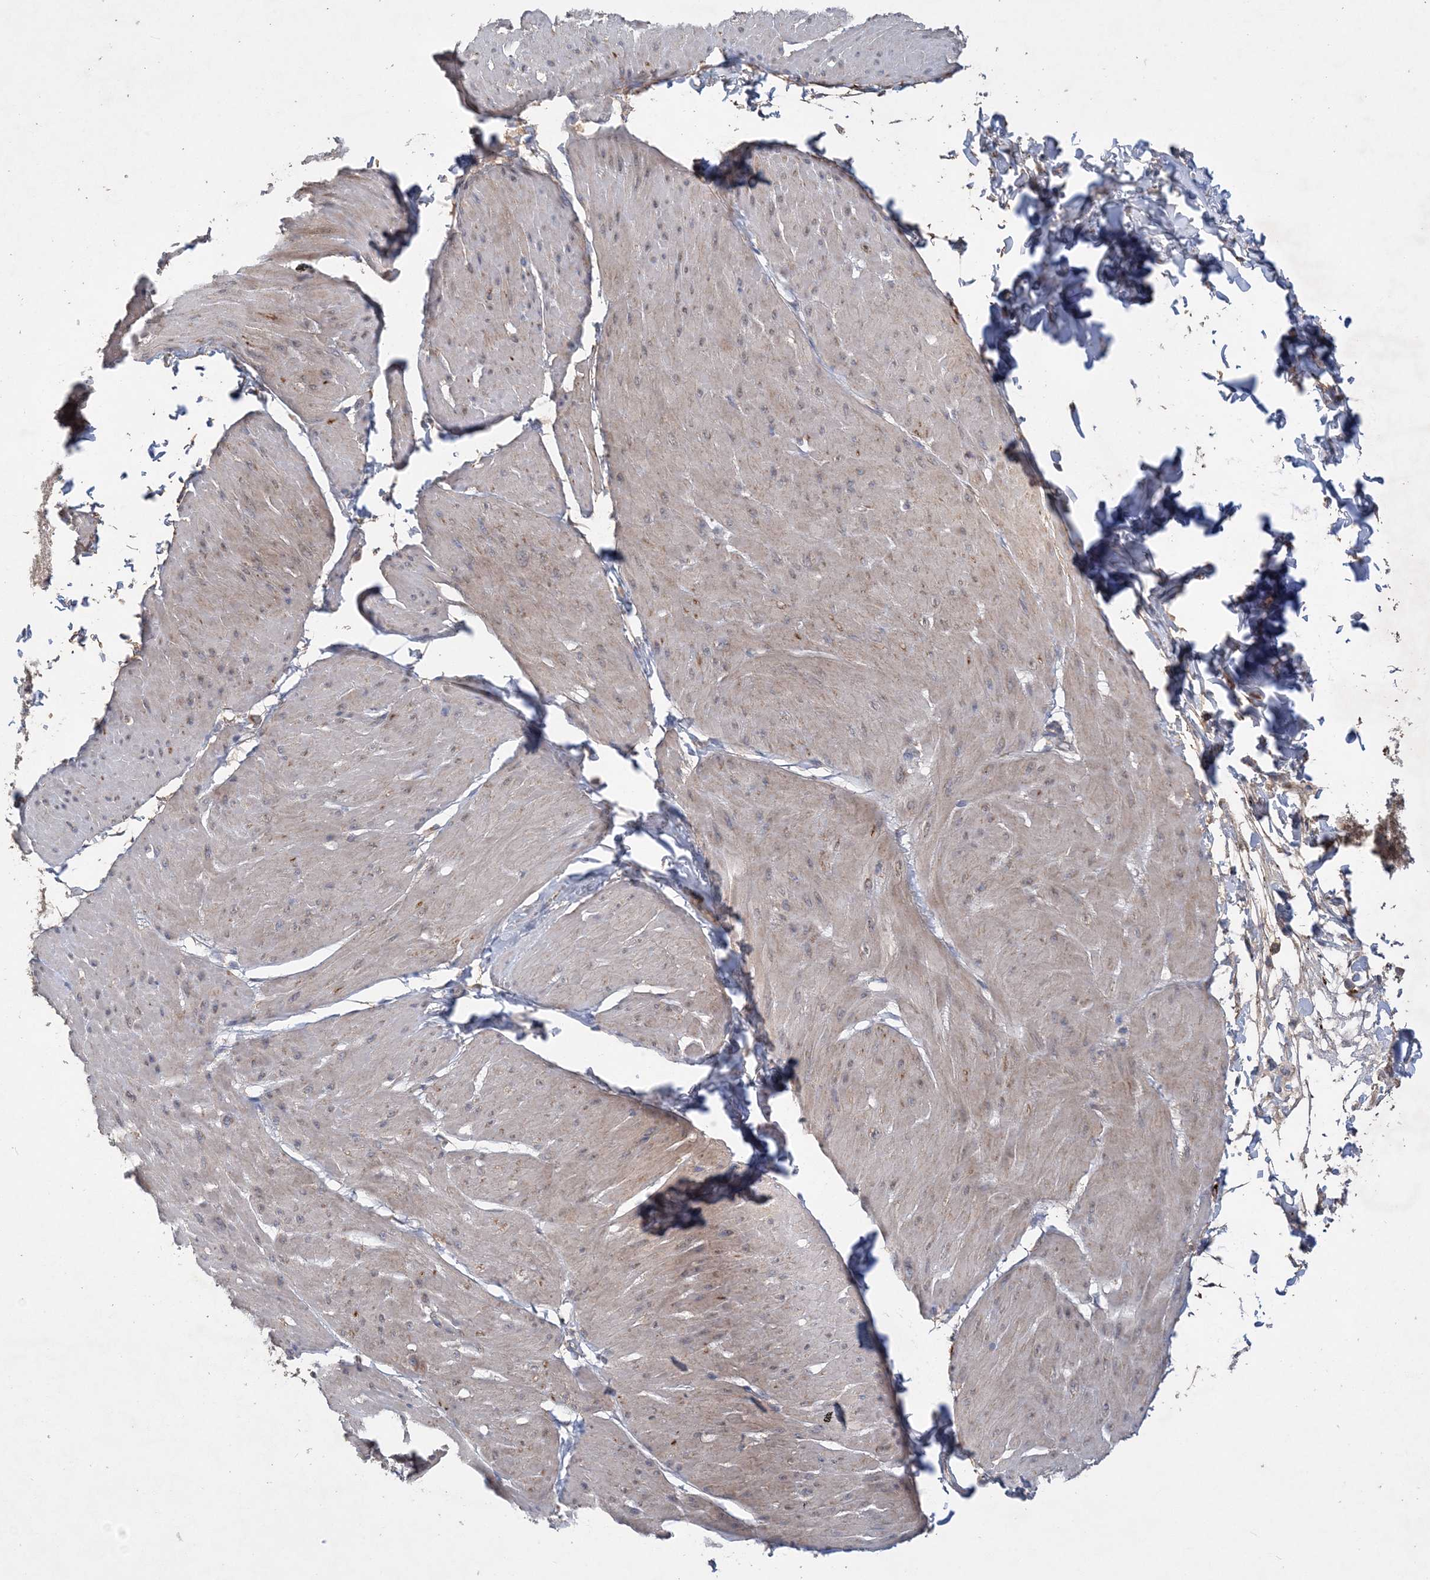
{"staining": {"intensity": "weak", "quantity": "<25%", "location": "cytoplasmic/membranous"}, "tissue": "smooth muscle", "cell_type": "Smooth muscle cells", "image_type": "normal", "snomed": [{"axis": "morphology", "description": "Urothelial carcinoma, High grade"}, {"axis": "topography", "description": "Urinary bladder"}], "caption": "This is an immunohistochemistry micrograph of normal human smooth muscle. There is no expression in smooth muscle cells.", "gene": "FEZ2", "patient": {"sex": "male", "age": 46}}